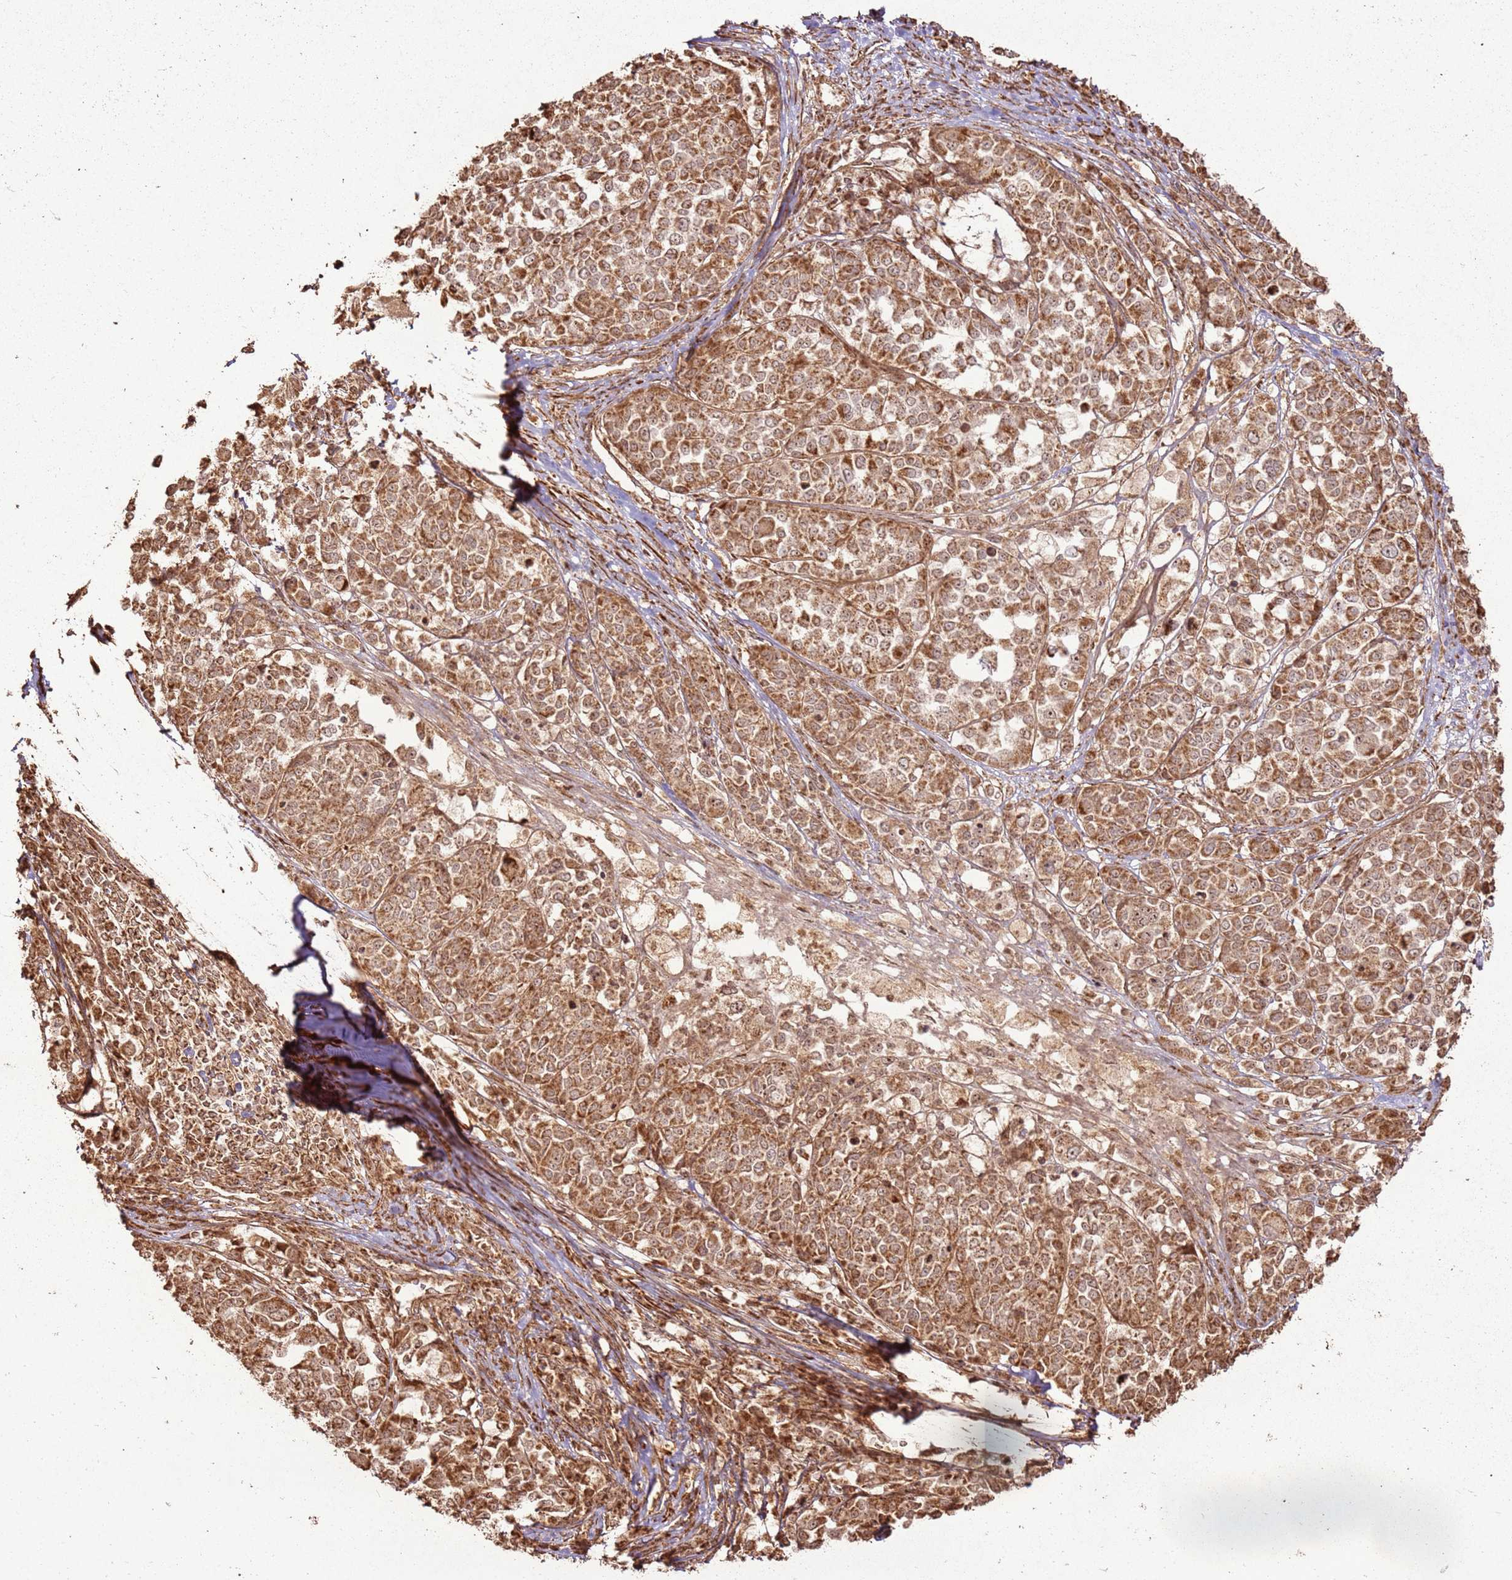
{"staining": {"intensity": "moderate", "quantity": ">75%", "location": "cytoplasmic/membranous,nuclear"}, "tissue": "melanoma", "cell_type": "Tumor cells", "image_type": "cancer", "snomed": [{"axis": "morphology", "description": "Malignant melanoma, Metastatic site"}, {"axis": "topography", "description": "Lymph node"}], "caption": "This is an image of immunohistochemistry (IHC) staining of malignant melanoma (metastatic site), which shows moderate positivity in the cytoplasmic/membranous and nuclear of tumor cells.", "gene": "MRPS6", "patient": {"sex": "male", "age": 44}}